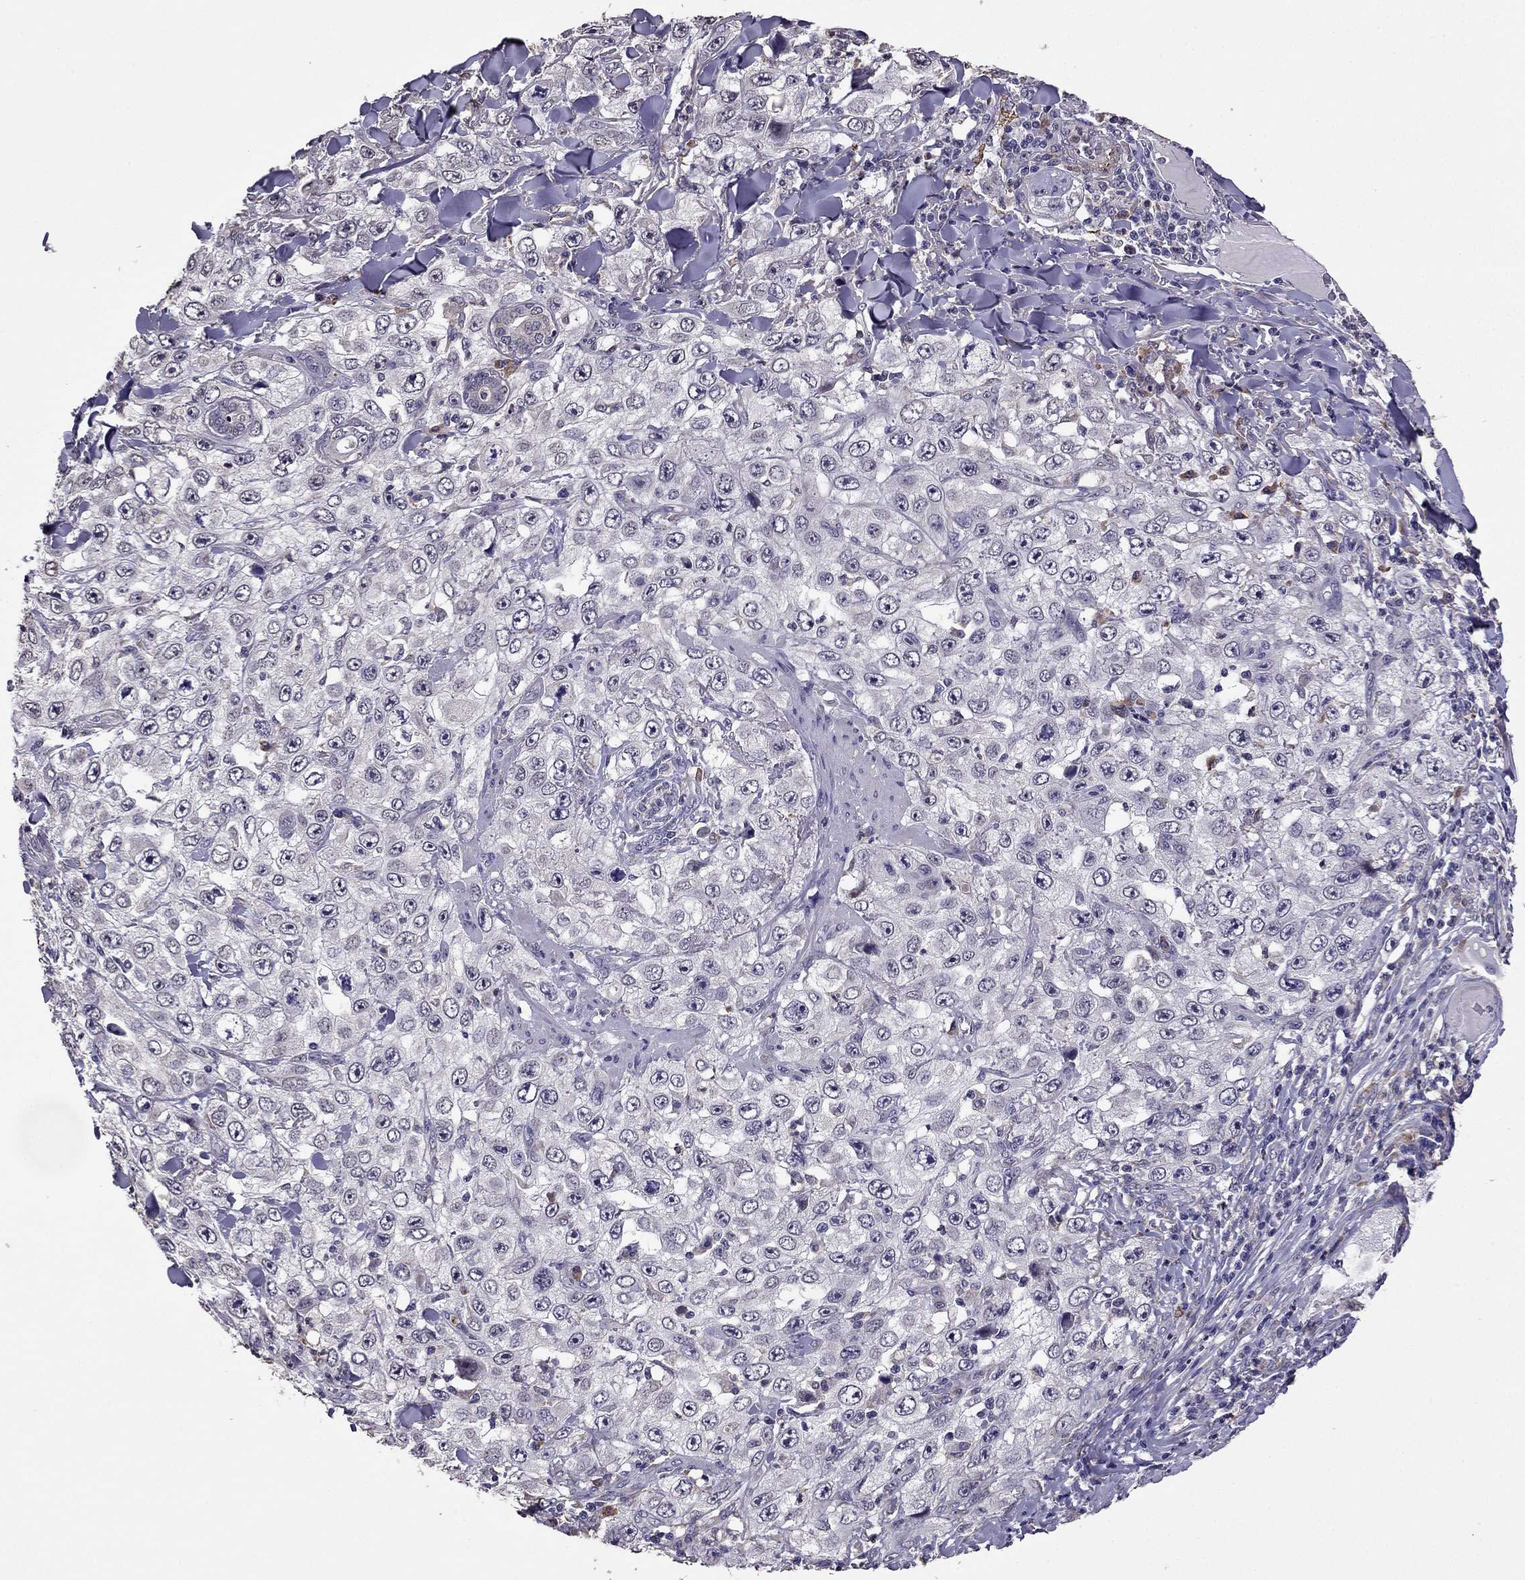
{"staining": {"intensity": "negative", "quantity": "none", "location": "none"}, "tissue": "skin cancer", "cell_type": "Tumor cells", "image_type": "cancer", "snomed": [{"axis": "morphology", "description": "Squamous cell carcinoma, NOS"}, {"axis": "topography", "description": "Skin"}], "caption": "Immunohistochemistry image of human skin squamous cell carcinoma stained for a protein (brown), which reveals no positivity in tumor cells.", "gene": "CDH9", "patient": {"sex": "male", "age": 82}}